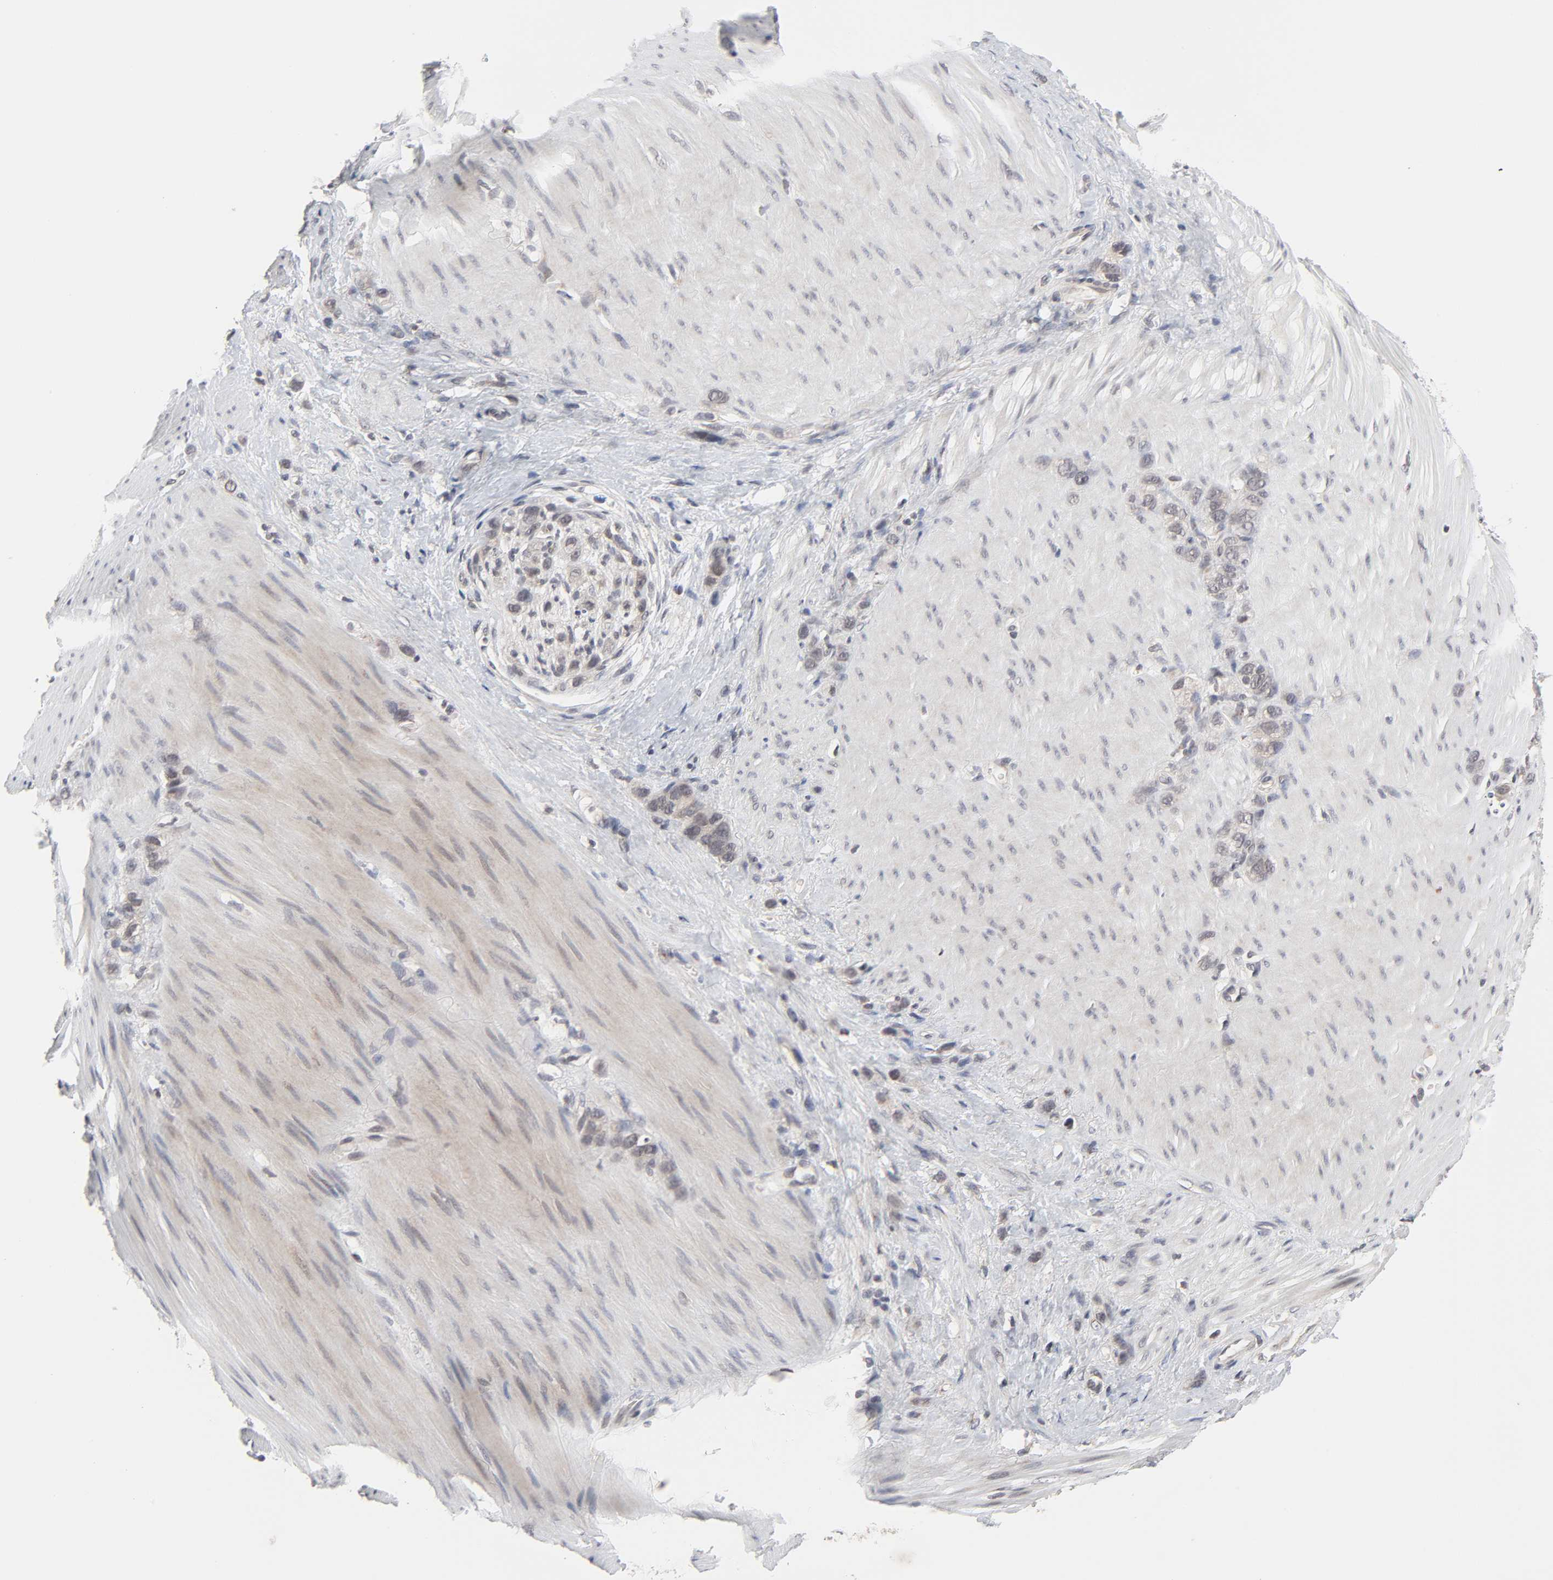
{"staining": {"intensity": "moderate", "quantity": "25%-75%", "location": "cytoplasmic/membranous"}, "tissue": "stomach cancer", "cell_type": "Tumor cells", "image_type": "cancer", "snomed": [{"axis": "morphology", "description": "Normal tissue, NOS"}, {"axis": "morphology", "description": "Adenocarcinoma, NOS"}, {"axis": "morphology", "description": "Adenocarcinoma, High grade"}, {"axis": "topography", "description": "Stomach, upper"}, {"axis": "topography", "description": "Stomach"}], "caption": "High-power microscopy captured an IHC photomicrograph of stomach cancer (high-grade adenocarcinoma), revealing moderate cytoplasmic/membranous expression in approximately 25%-75% of tumor cells. (DAB = brown stain, brightfield microscopy at high magnification).", "gene": "AUH", "patient": {"sex": "female", "age": 65}}